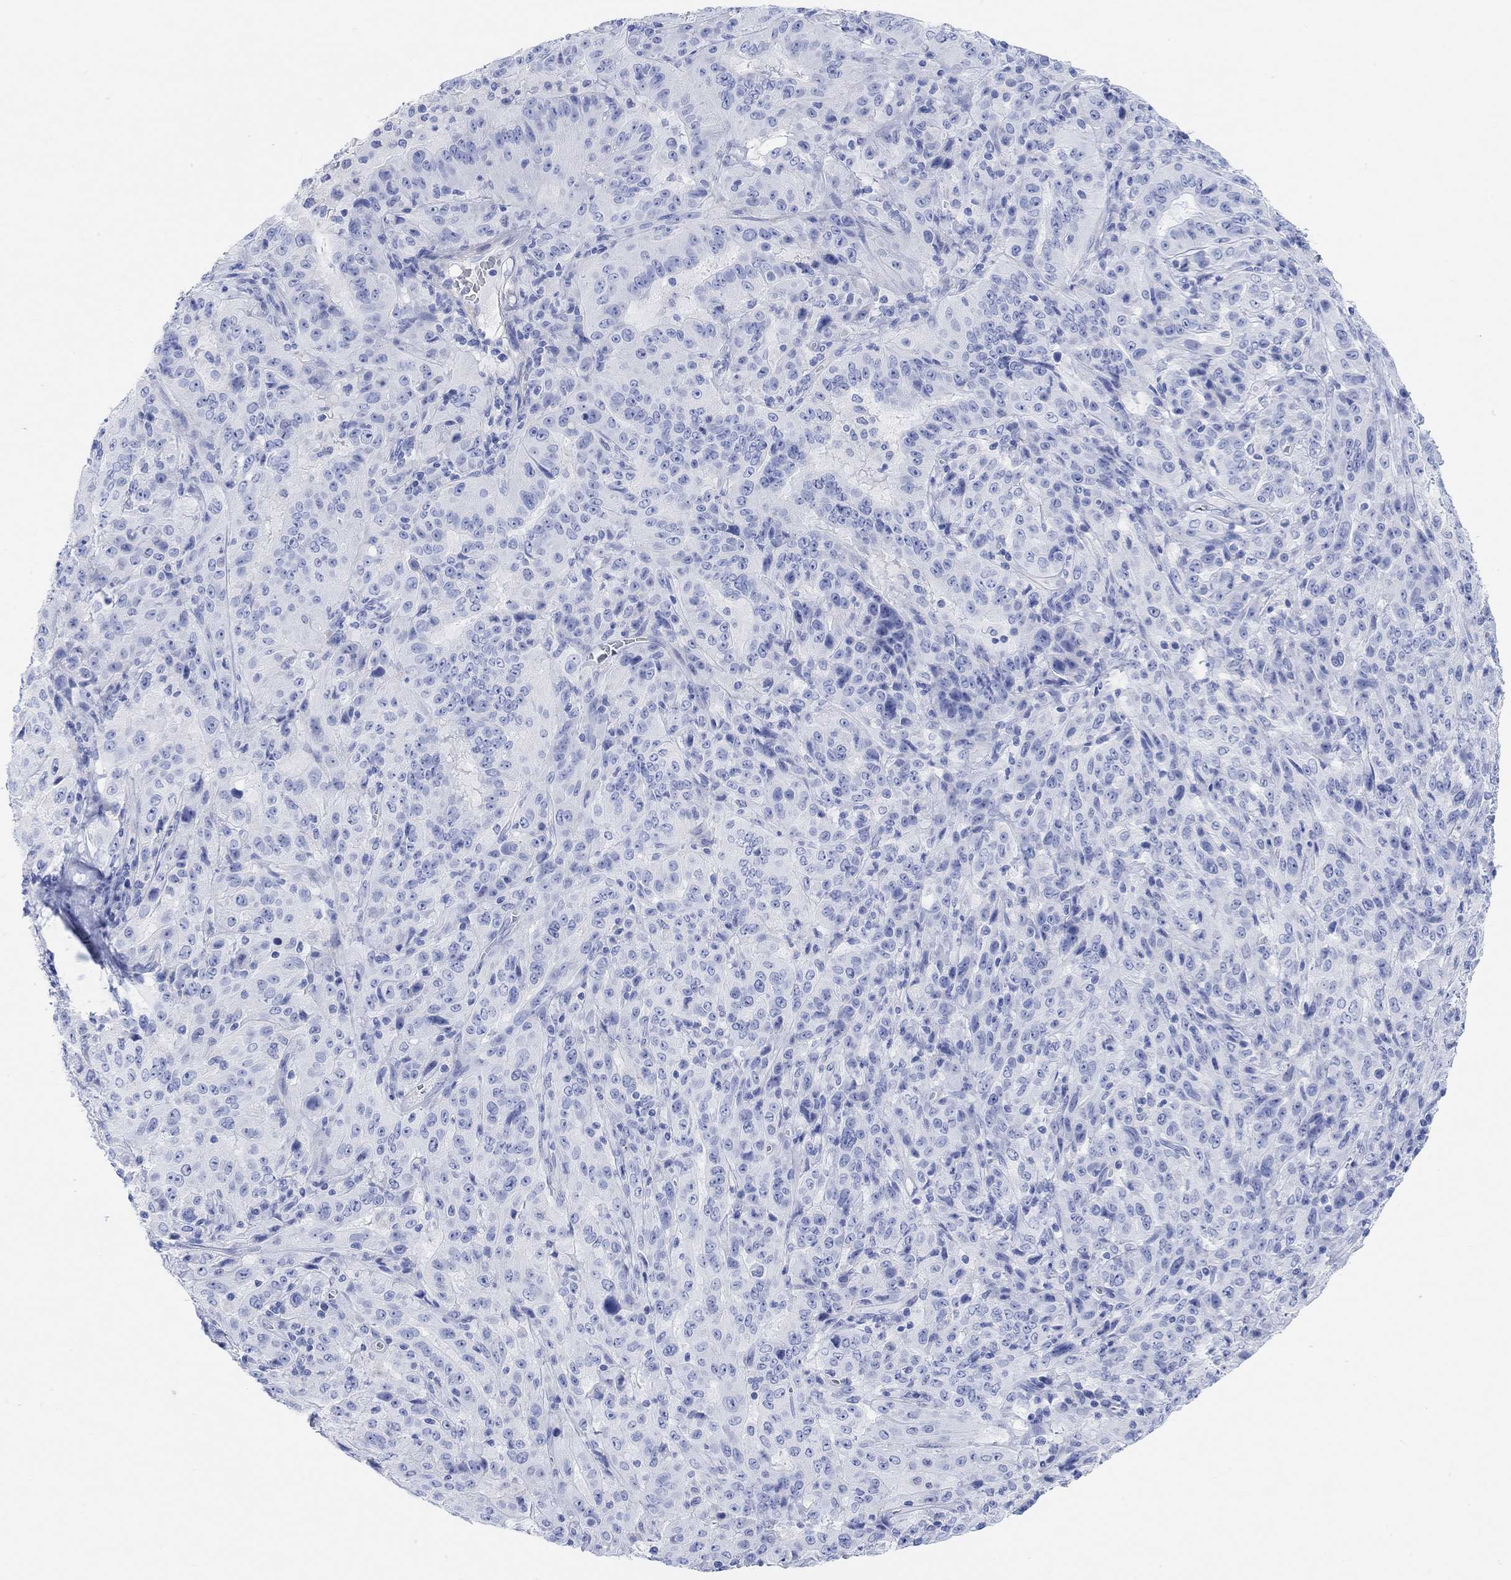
{"staining": {"intensity": "negative", "quantity": "none", "location": "none"}, "tissue": "pancreatic cancer", "cell_type": "Tumor cells", "image_type": "cancer", "snomed": [{"axis": "morphology", "description": "Adenocarcinoma, NOS"}, {"axis": "topography", "description": "Pancreas"}], "caption": "Protein analysis of pancreatic cancer (adenocarcinoma) shows no significant staining in tumor cells.", "gene": "ANKRD33", "patient": {"sex": "male", "age": 63}}